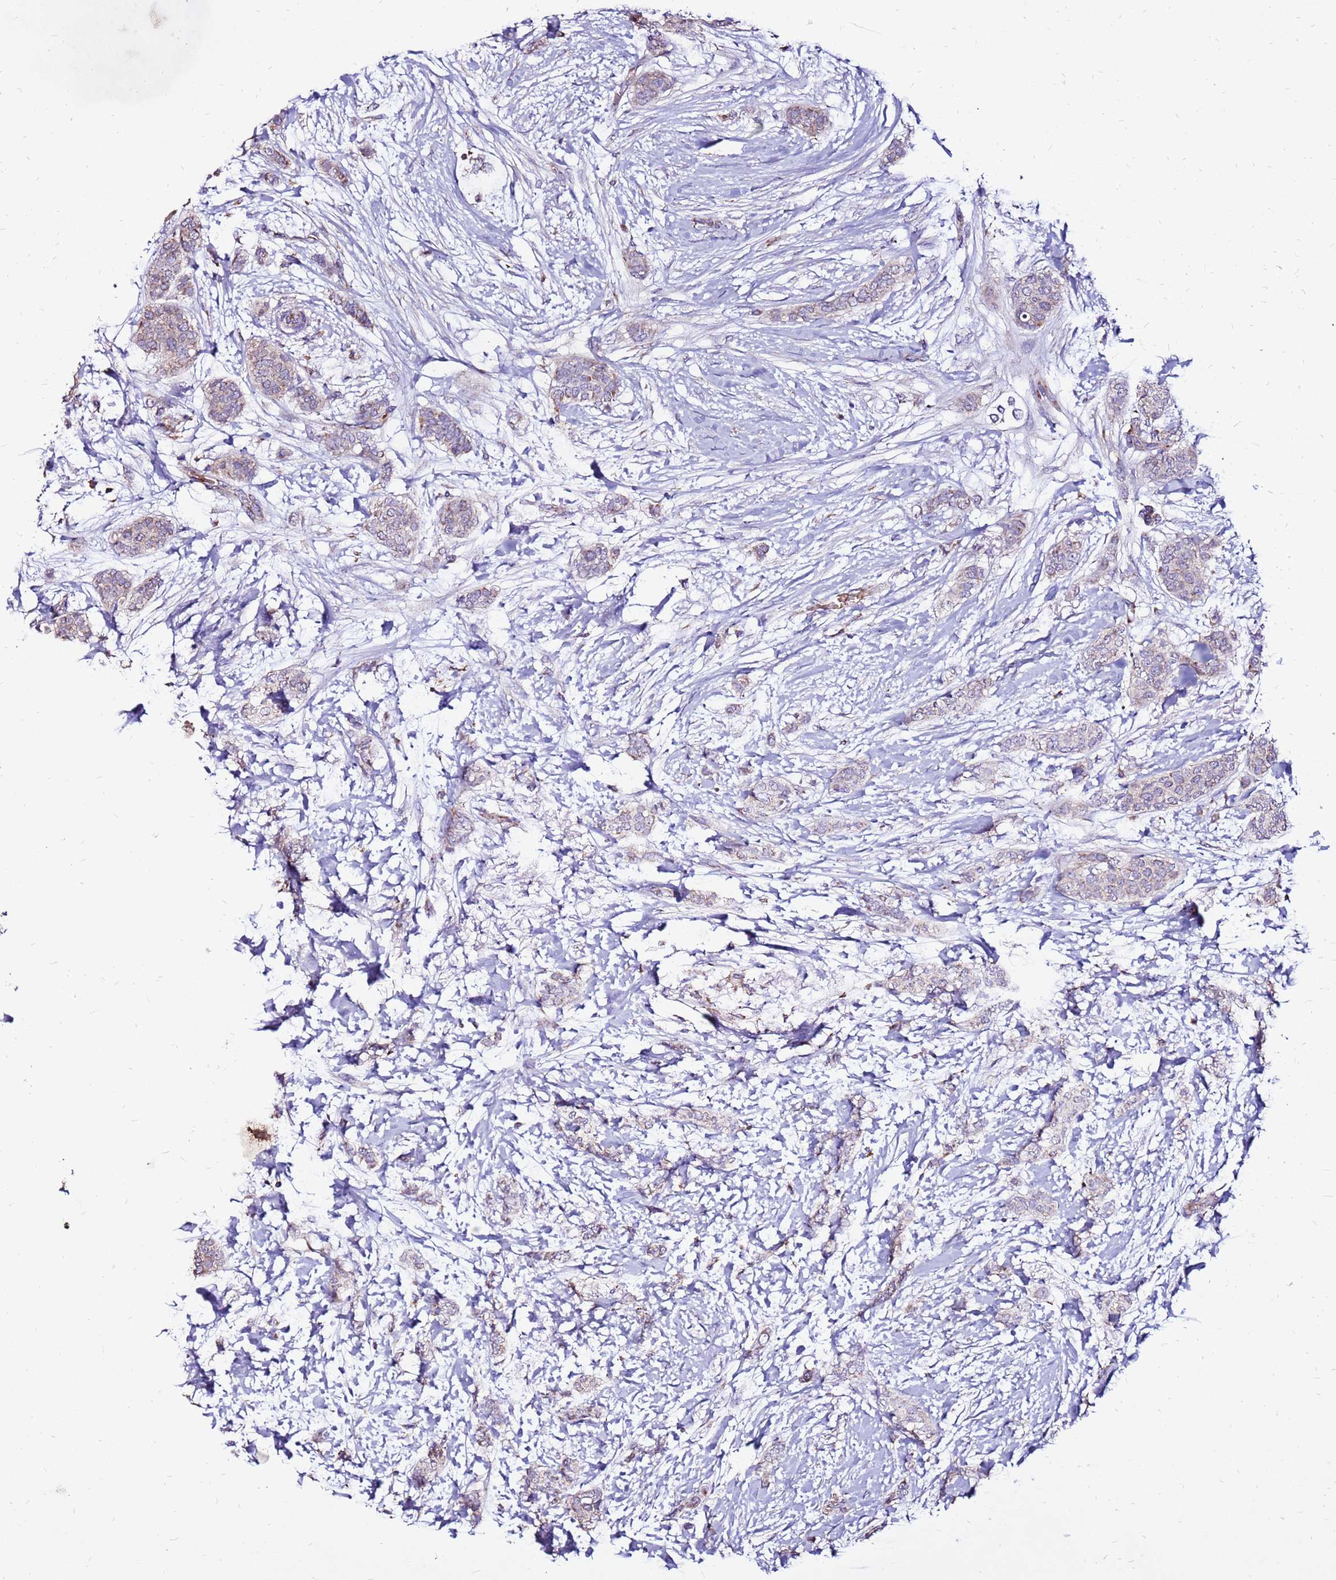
{"staining": {"intensity": "weak", "quantity": "<25%", "location": "cytoplasmic/membranous"}, "tissue": "breast cancer", "cell_type": "Tumor cells", "image_type": "cancer", "snomed": [{"axis": "morphology", "description": "Duct carcinoma"}, {"axis": "topography", "description": "Breast"}], "caption": "The histopathology image demonstrates no staining of tumor cells in breast cancer.", "gene": "SPSB3", "patient": {"sex": "female", "age": 72}}